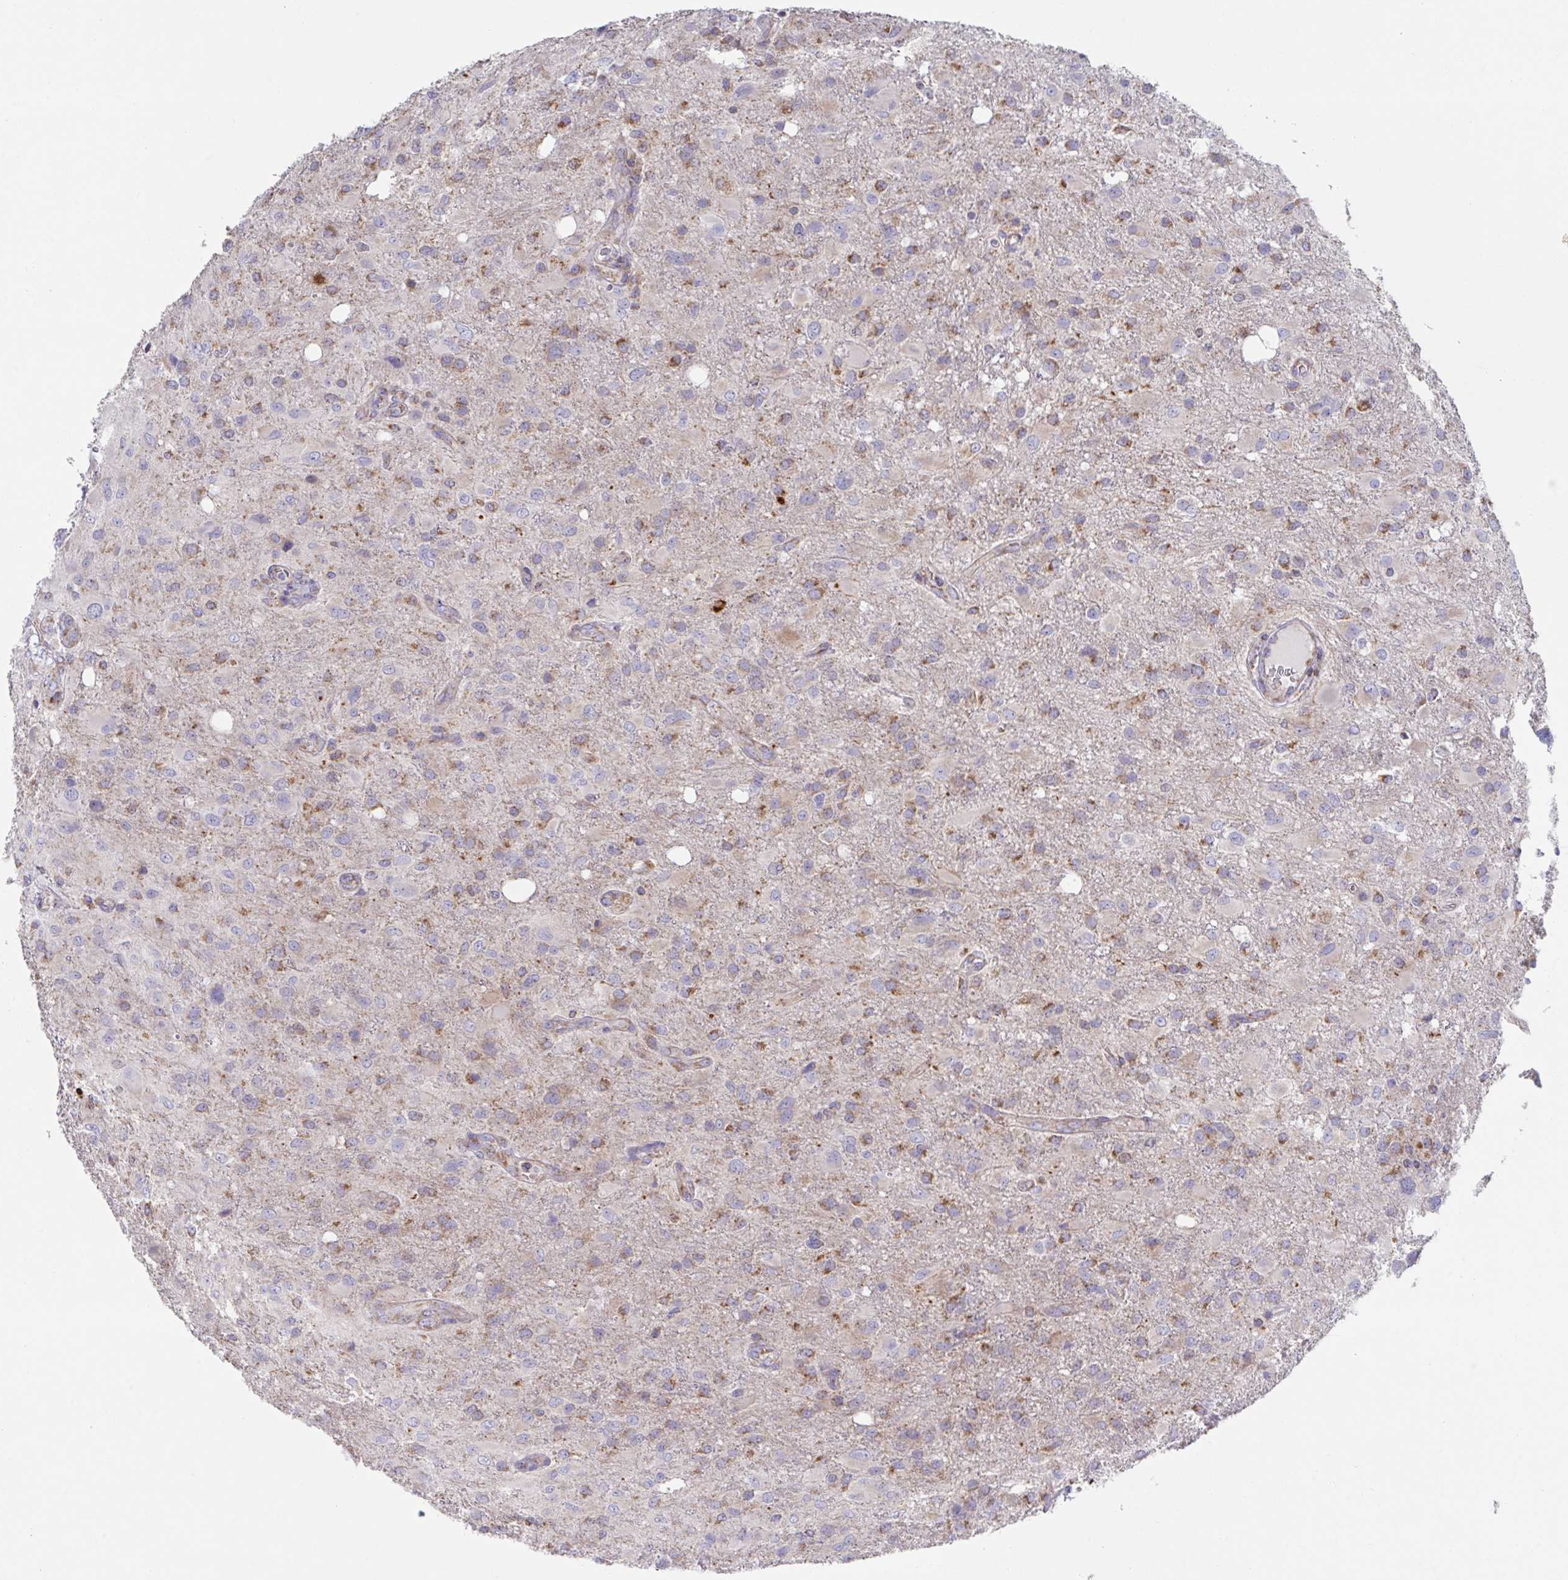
{"staining": {"intensity": "moderate", "quantity": "25%-75%", "location": "cytoplasmic/membranous"}, "tissue": "glioma", "cell_type": "Tumor cells", "image_type": "cancer", "snomed": [{"axis": "morphology", "description": "Glioma, malignant, High grade"}, {"axis": "topography", "description": "Brain"}], "caption": "Glioma stained with DAB immunohistochemistry (IHC) exhibits medium levels of moderate cytoplasmic/membranous positivity in approximately 25%-75% of tumor cells.", "gene": "NDUFA7", "patient": {"sex": "male", "age": 53}}